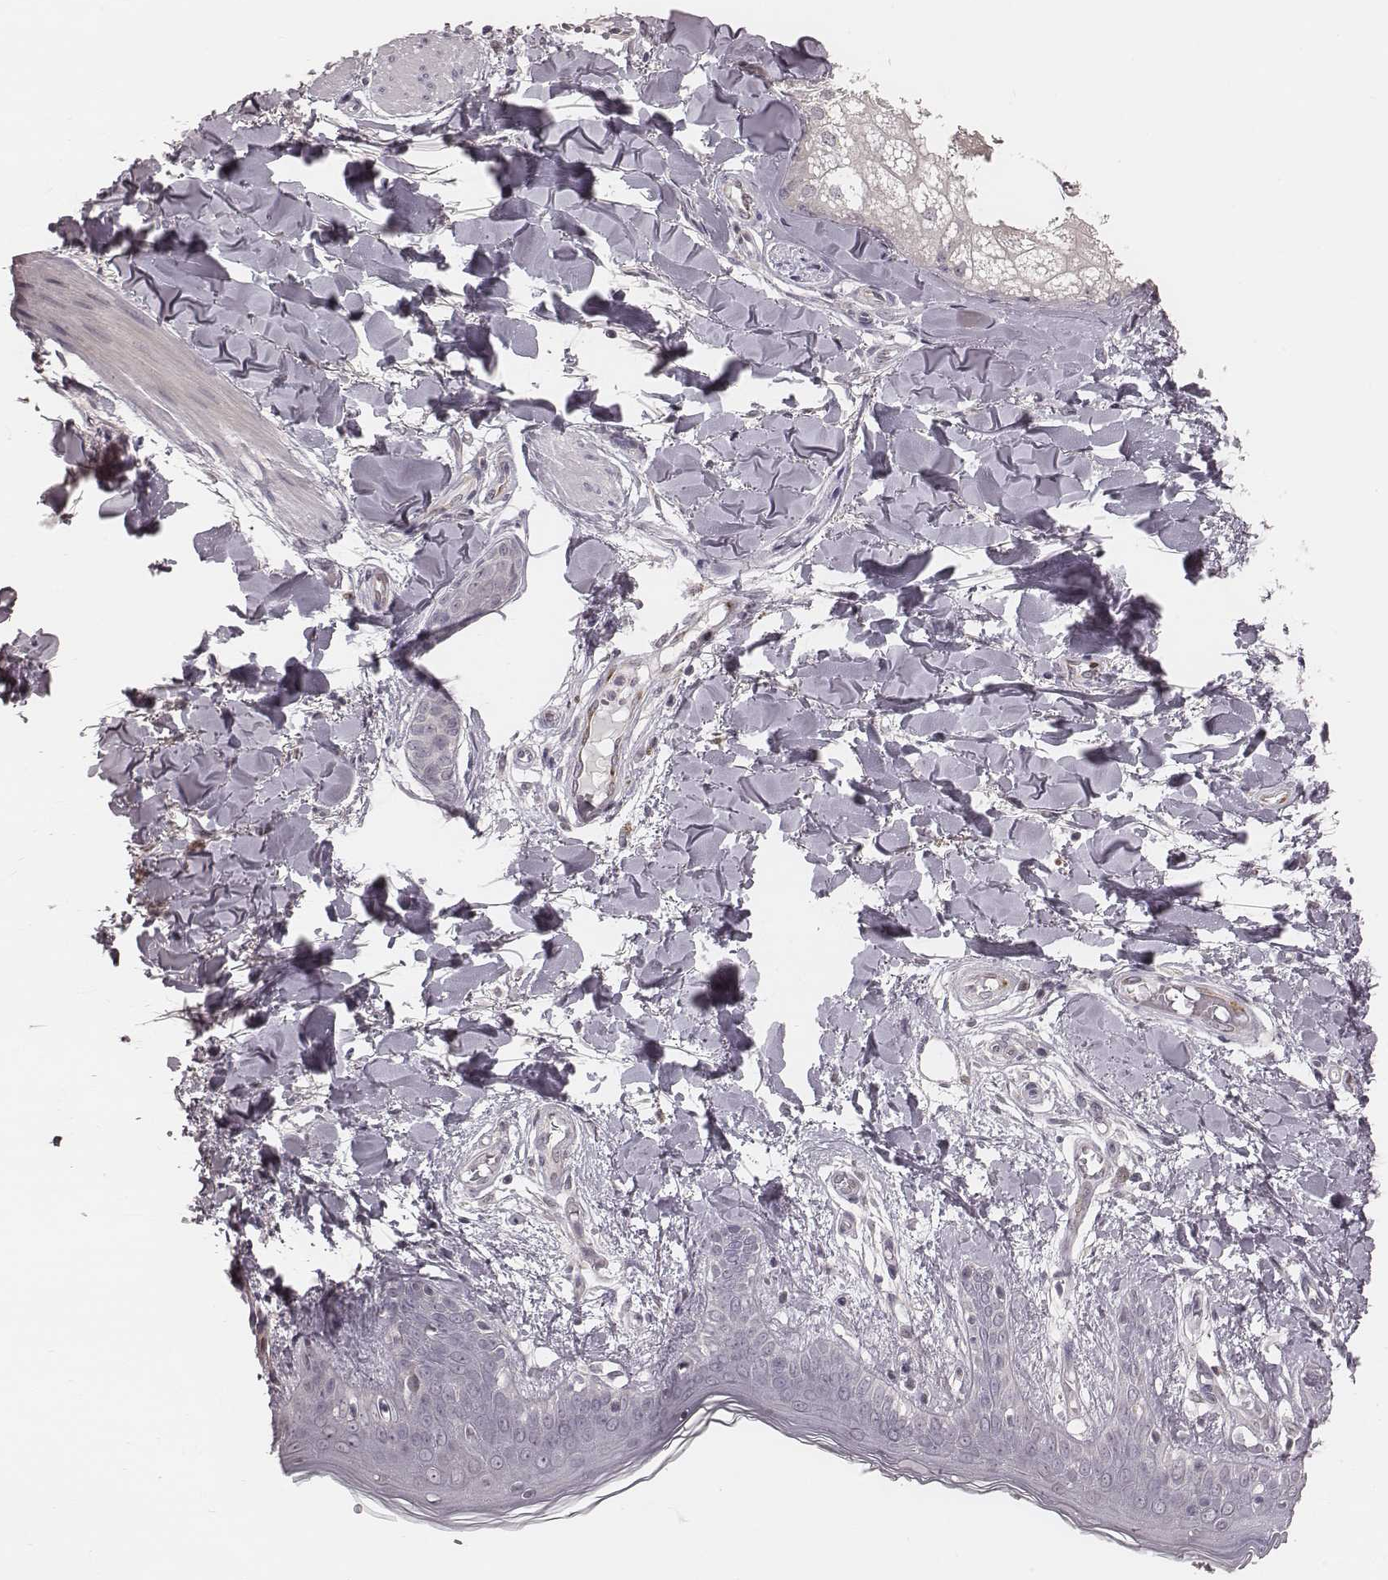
{"staining": {"intensity": "negative", "quantity": "none", "location": "none"}, "tissue": "skin", "cell_type": "Fibroblasts", "image_type": "normal", "snomed": [{"axis": "morphology", "description": "Normal tissue, NOS"}, {"axis": "topography", "description": "Skin"}], "caption": "DAB (3,3'-diaminobenzidine) immunohistochemical staining of benign human skin displays no significant staining in fibroblasts.", "gene": "IQCG", "patient": {"sex": "female", "age": 34}}